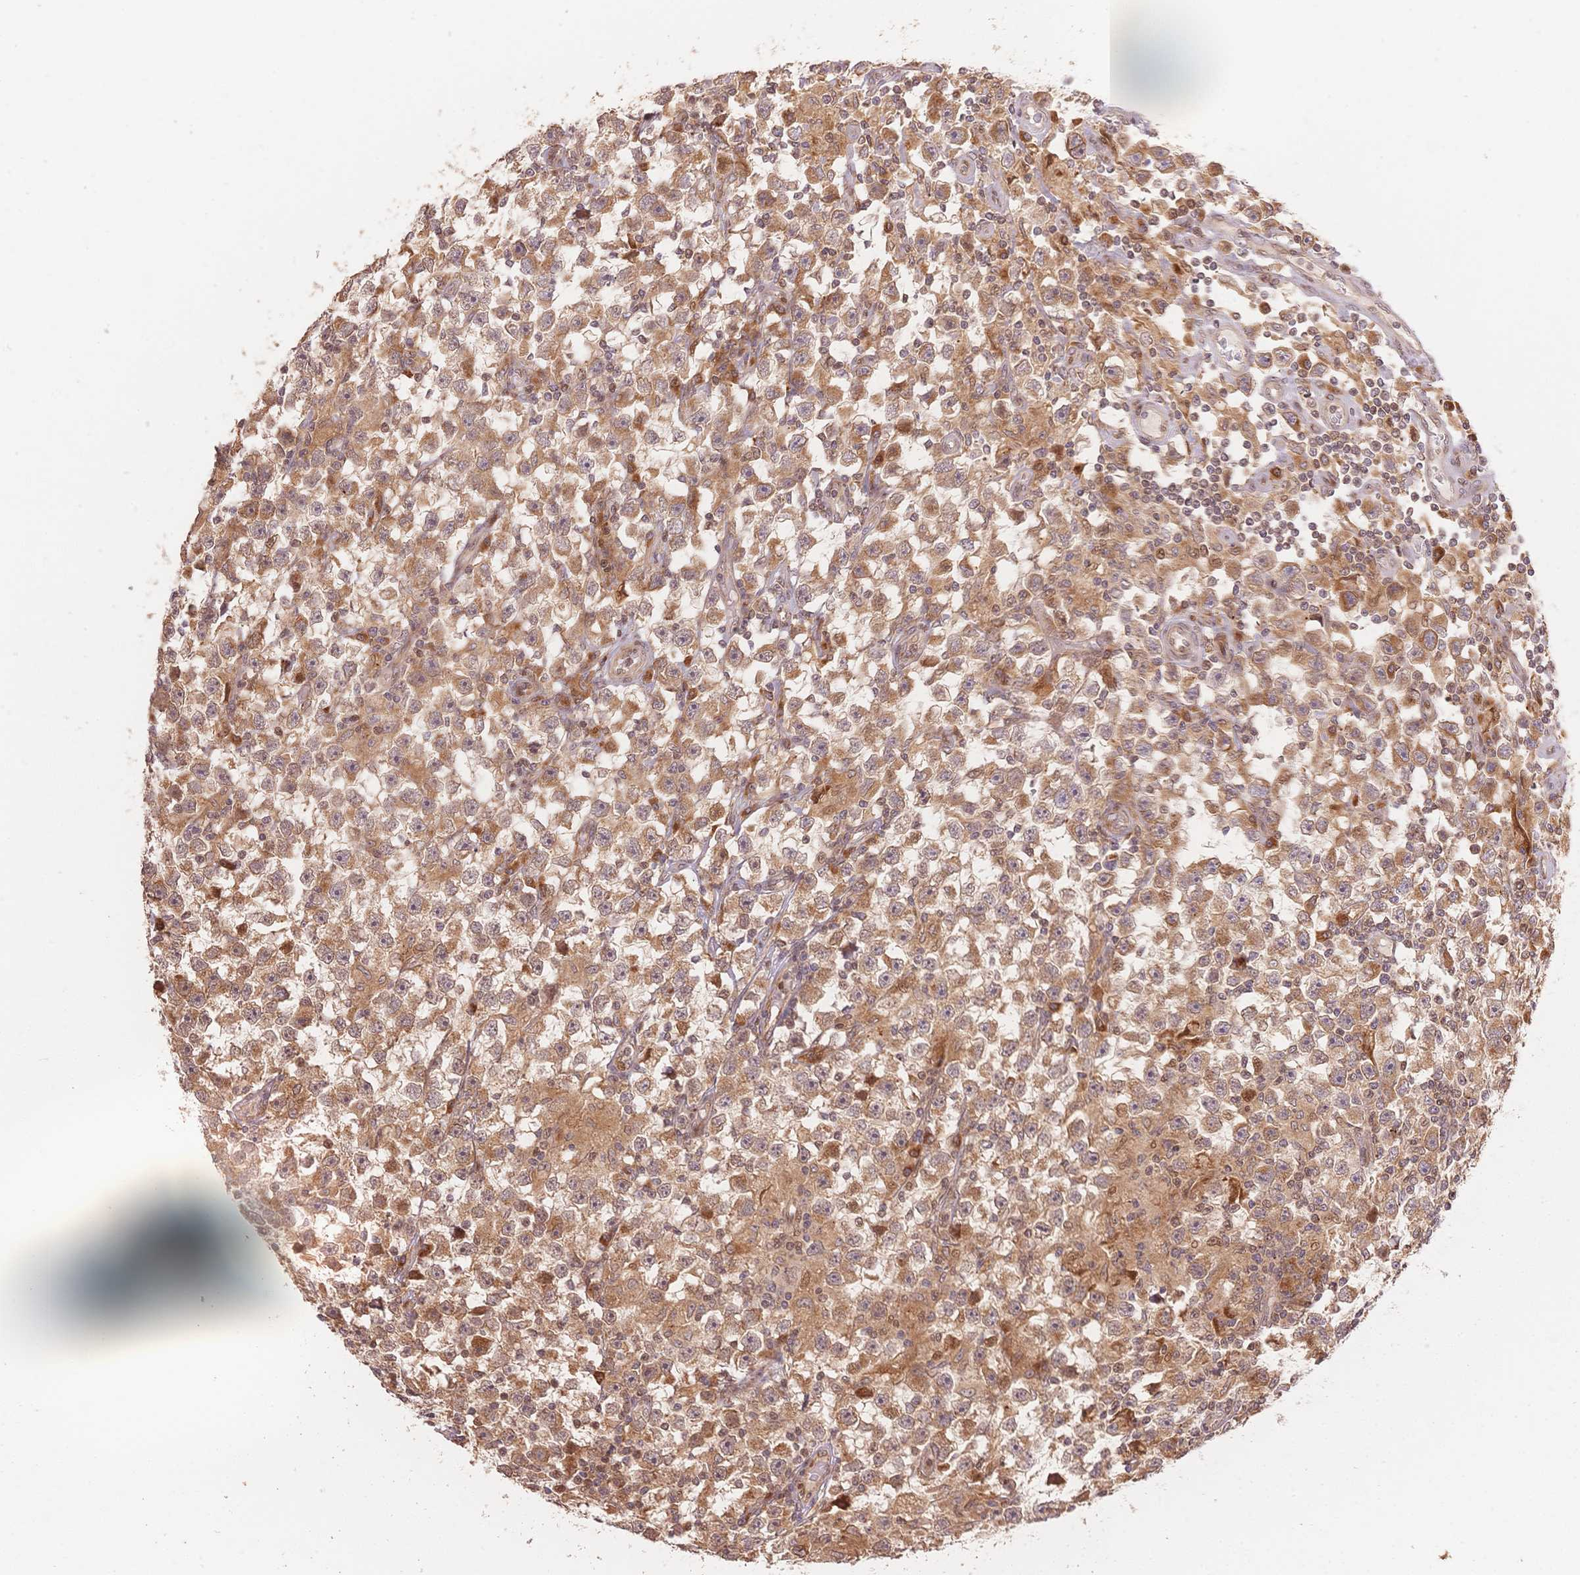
{"staining": {"intensity": "moderate", "quantity": ">75%", "location": "cytoplasmic/membranous"}, "tissue": "testis cancer", "cell_type": "Tumor cells", "image_type": "cancer", "snomed": [{"axis": "morphology", "description": "Seminoma, NOS"}, {"axis": "topography", "description": "Testis"}], "caption": "Immunohistochemical staining of human testis cancer demonstrates medium levels of moderate cytoplasmic/membranous positivity in about >75% of tumor cells.", "gene": "STK39", "patient": {"sex": "male", "age": 33}}